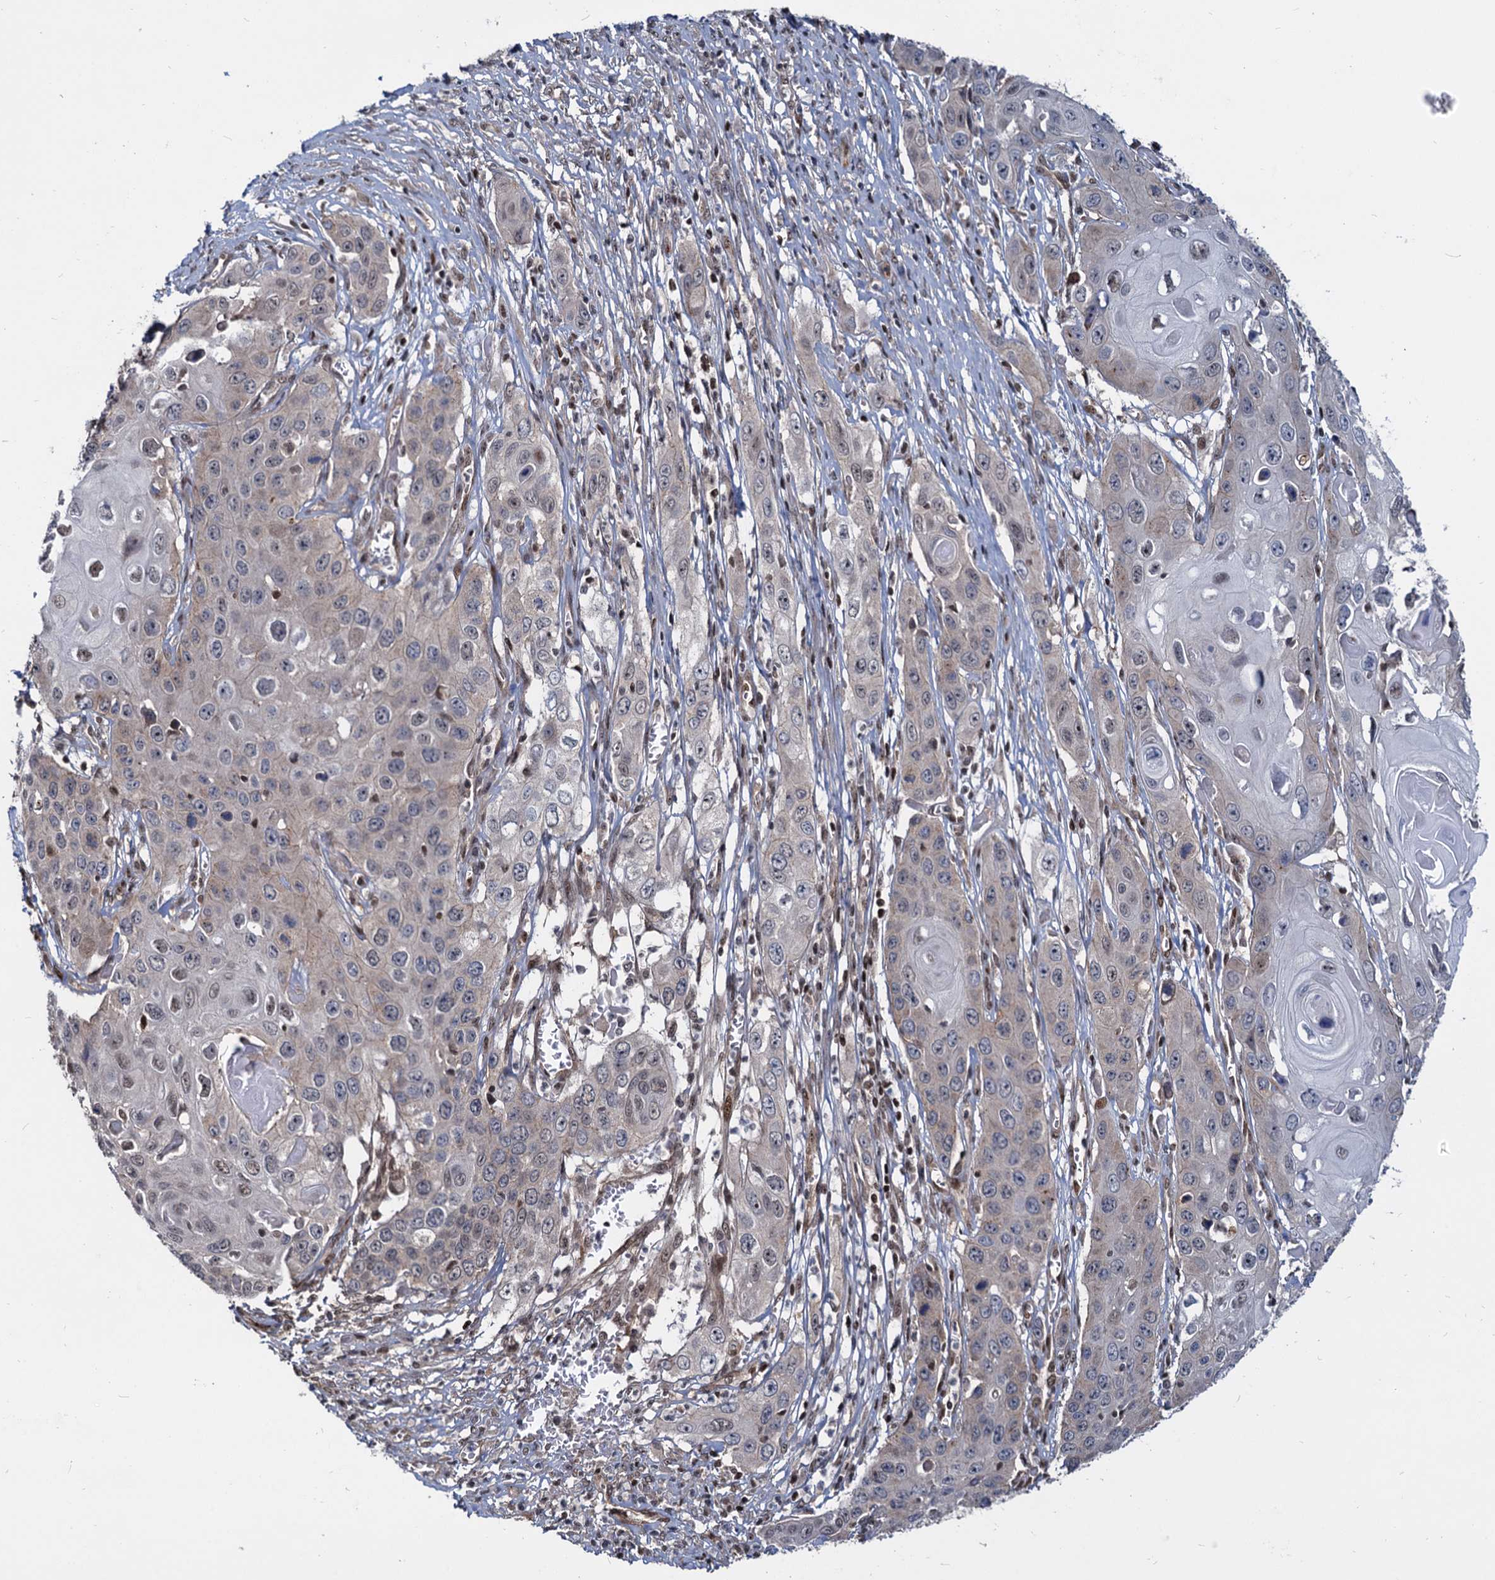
{"staining": {"intensity": "weak", "quantity": "<25%", "location": "cytoplasmic/membranous"}, "tissue": "skin cancer", "cell_type": "Tumor cells", "image_type": "cancer", "snomed": [{"axis": "morphology", "description": "Squamous cell carcinoma, NOS"}, {"axis": "topography", "description": "Skin"}], "caption": "Squamous cell carcinoma (skin) was stained to show a protein in brown. There is no significant positivity in tumor cells. The staining is performed using DAB (3,3'-diaminobenzidine) brown chromogen with nuclei counter-stained in using hematoxylin.", "gene": "UBLCP1", "patient": {"sex": "male", "age": 55}}